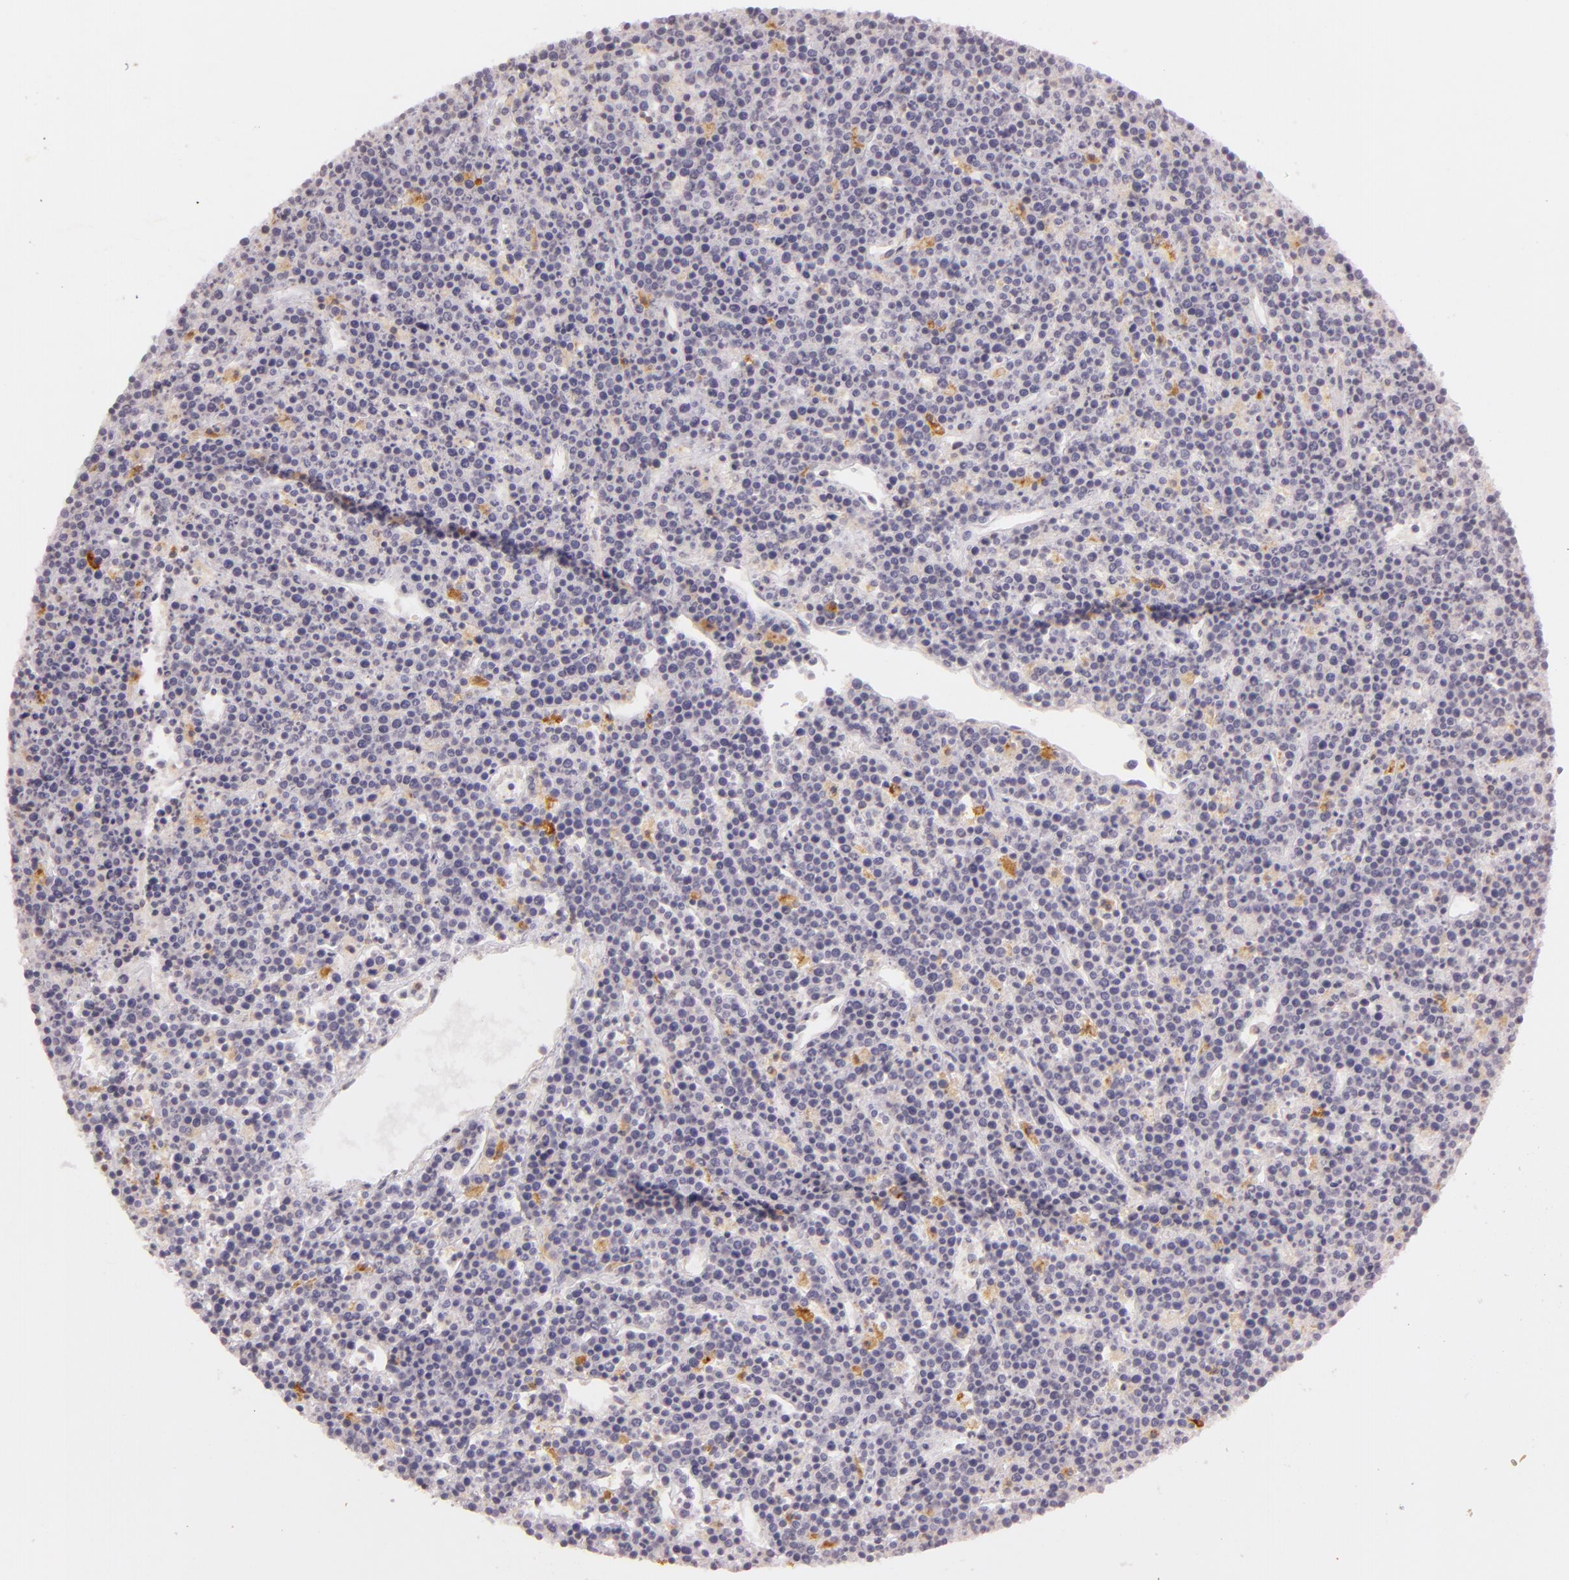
{"staining": {"intensity": "weak", "quantity": ">75%", "location": "cytoplasmic/membranous"}, "tissue": "lymphoma", "cell_type": "Tumor cells", "image_type": "cancer", "snomed": [{"axis": "morphology", "description": "Malignant lymphoma, non-Hodgkin's type, High grade"}, {"axis": "topography", "description": "Ovary"}], "caption": "An IHC micrograph of neoplastic tissue is shown. Protein staining in brown shows weak cytoplasmic/membranous positivity in lymphoma within tumor cells.", "gene": "LGMN", "patient": {"sex": "female", "age": 56}}